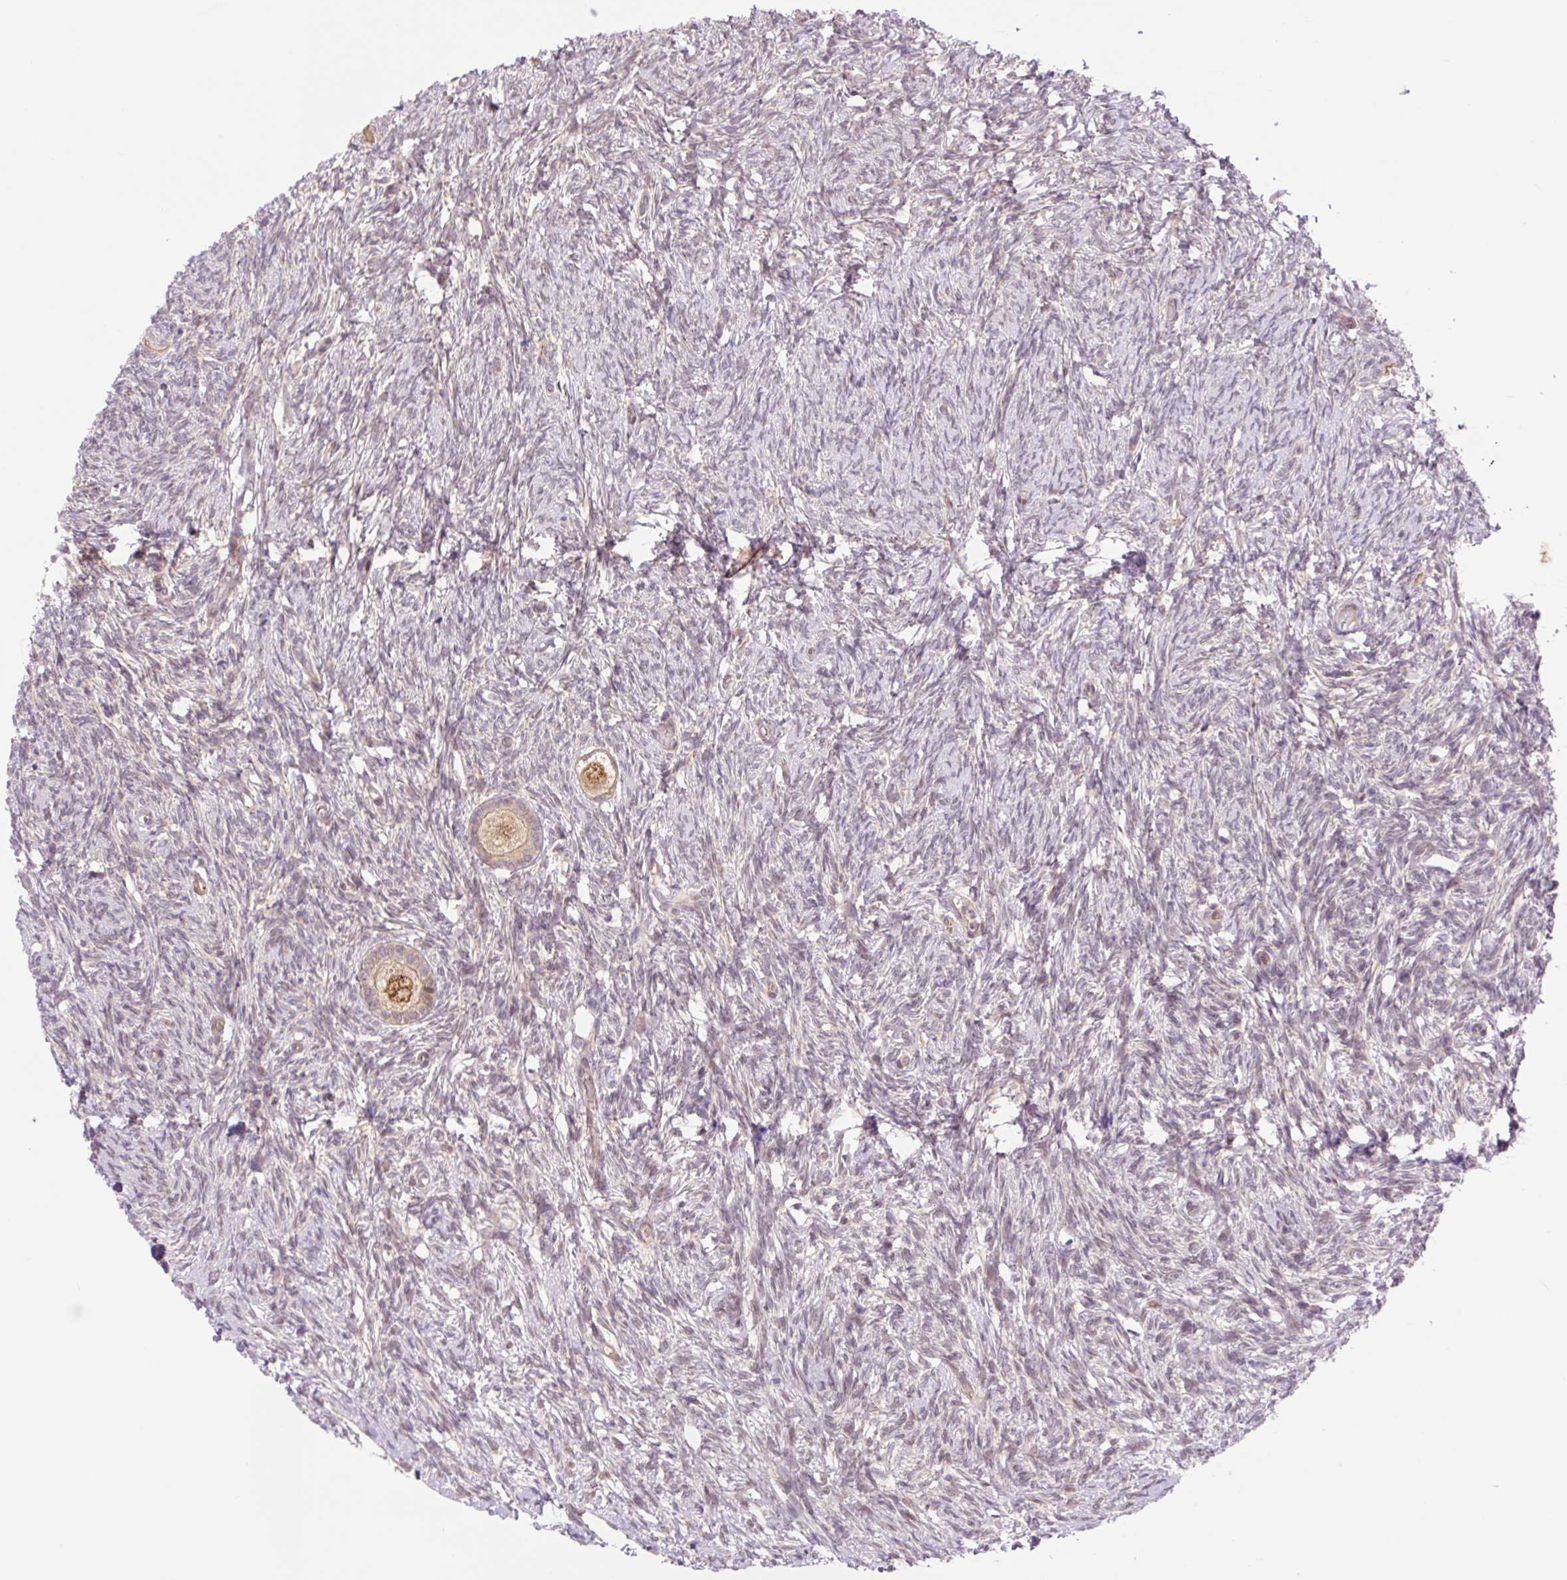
{"staining": {"intensity": "moderate", "quantity": ">75%", "location": "nuclear"}, "tissue": "ovary", "cell_type": "Follicle cells", "image_type": "normal", "snomed": [{"axis": "morphology", "description": "Normal tissue, NOS"}, {"axis": "topography", "description": "Ovary"}], "caption": "Immunohistochemistry photomicrograph of benign ovary: ovary stained using IHC demonstrates medium levels of moderate protein expression localized specifically in the nuclear of follicle cells, appearing as a nuclear brown color.", "gene": "VPS25", "patient": {"sex": "female", "age": 33}}